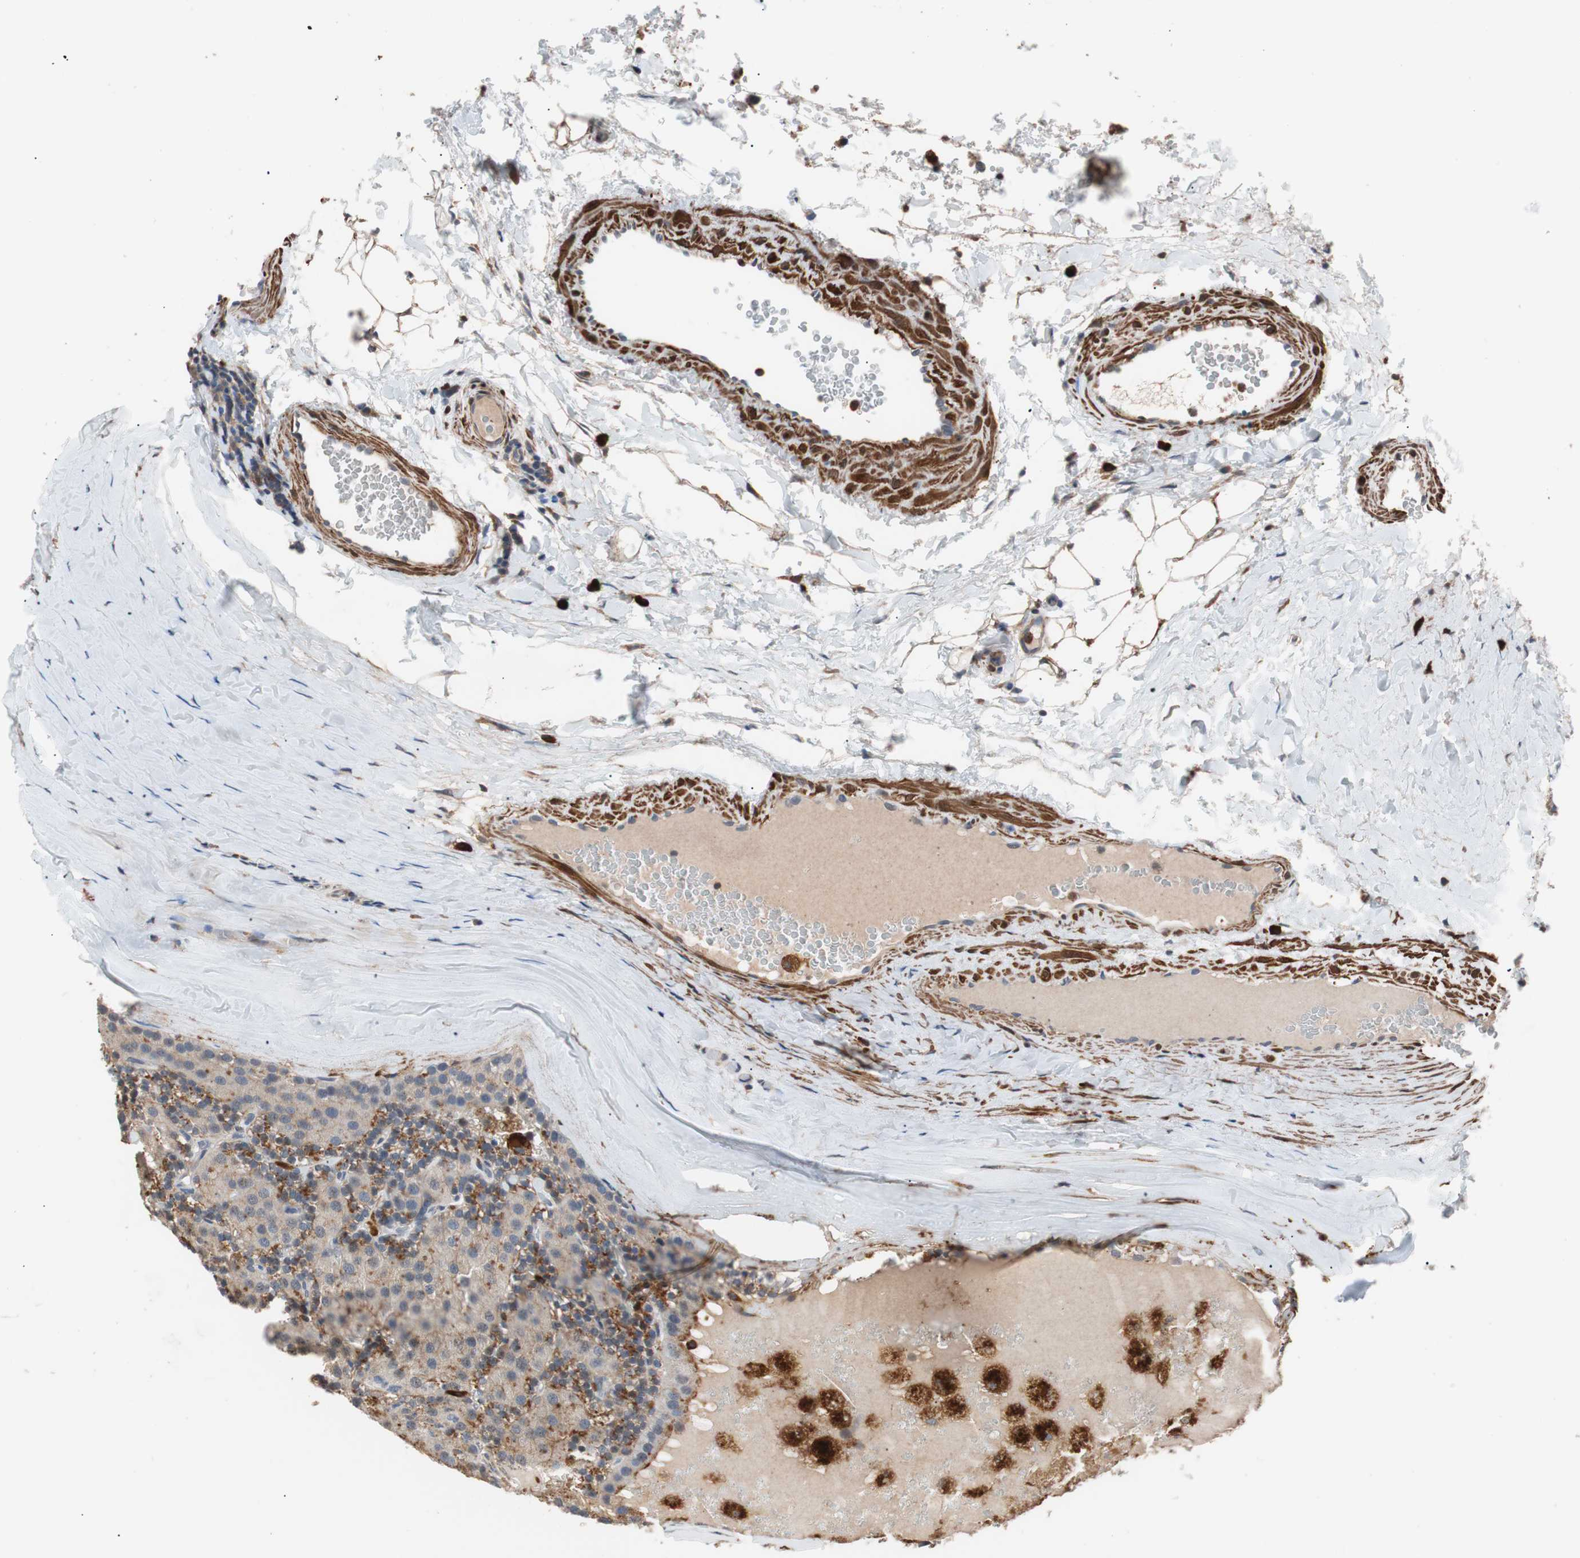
{"staining": {"intensity": "weak", "quantity": "25%-75%", "location": "cytoplasmic/membranous"}, "tissue": "parathyroid gland", "cell_type": "Glandular cells", "image_type": "normal", "snomed": [{"axis": "morphology", "description": "Normal tissue, NOS"}, {"axis": "morphology", "description": "Adenoma, NOS"}, {"axis": "topography", "description": "Parathyroid gland"}], "caption": "Parathyroid gland was stained to show a protein in brown. There is low levels of weak cytoplasmic/membranous staining in approximately 25%-75% of glandular cells. (DAB (3,3'-diaminobenzidine) IHC with brightfield microscopy, high magnification).", "gene": "LITAF", "patient": {"sex": "female", "age": 86}}